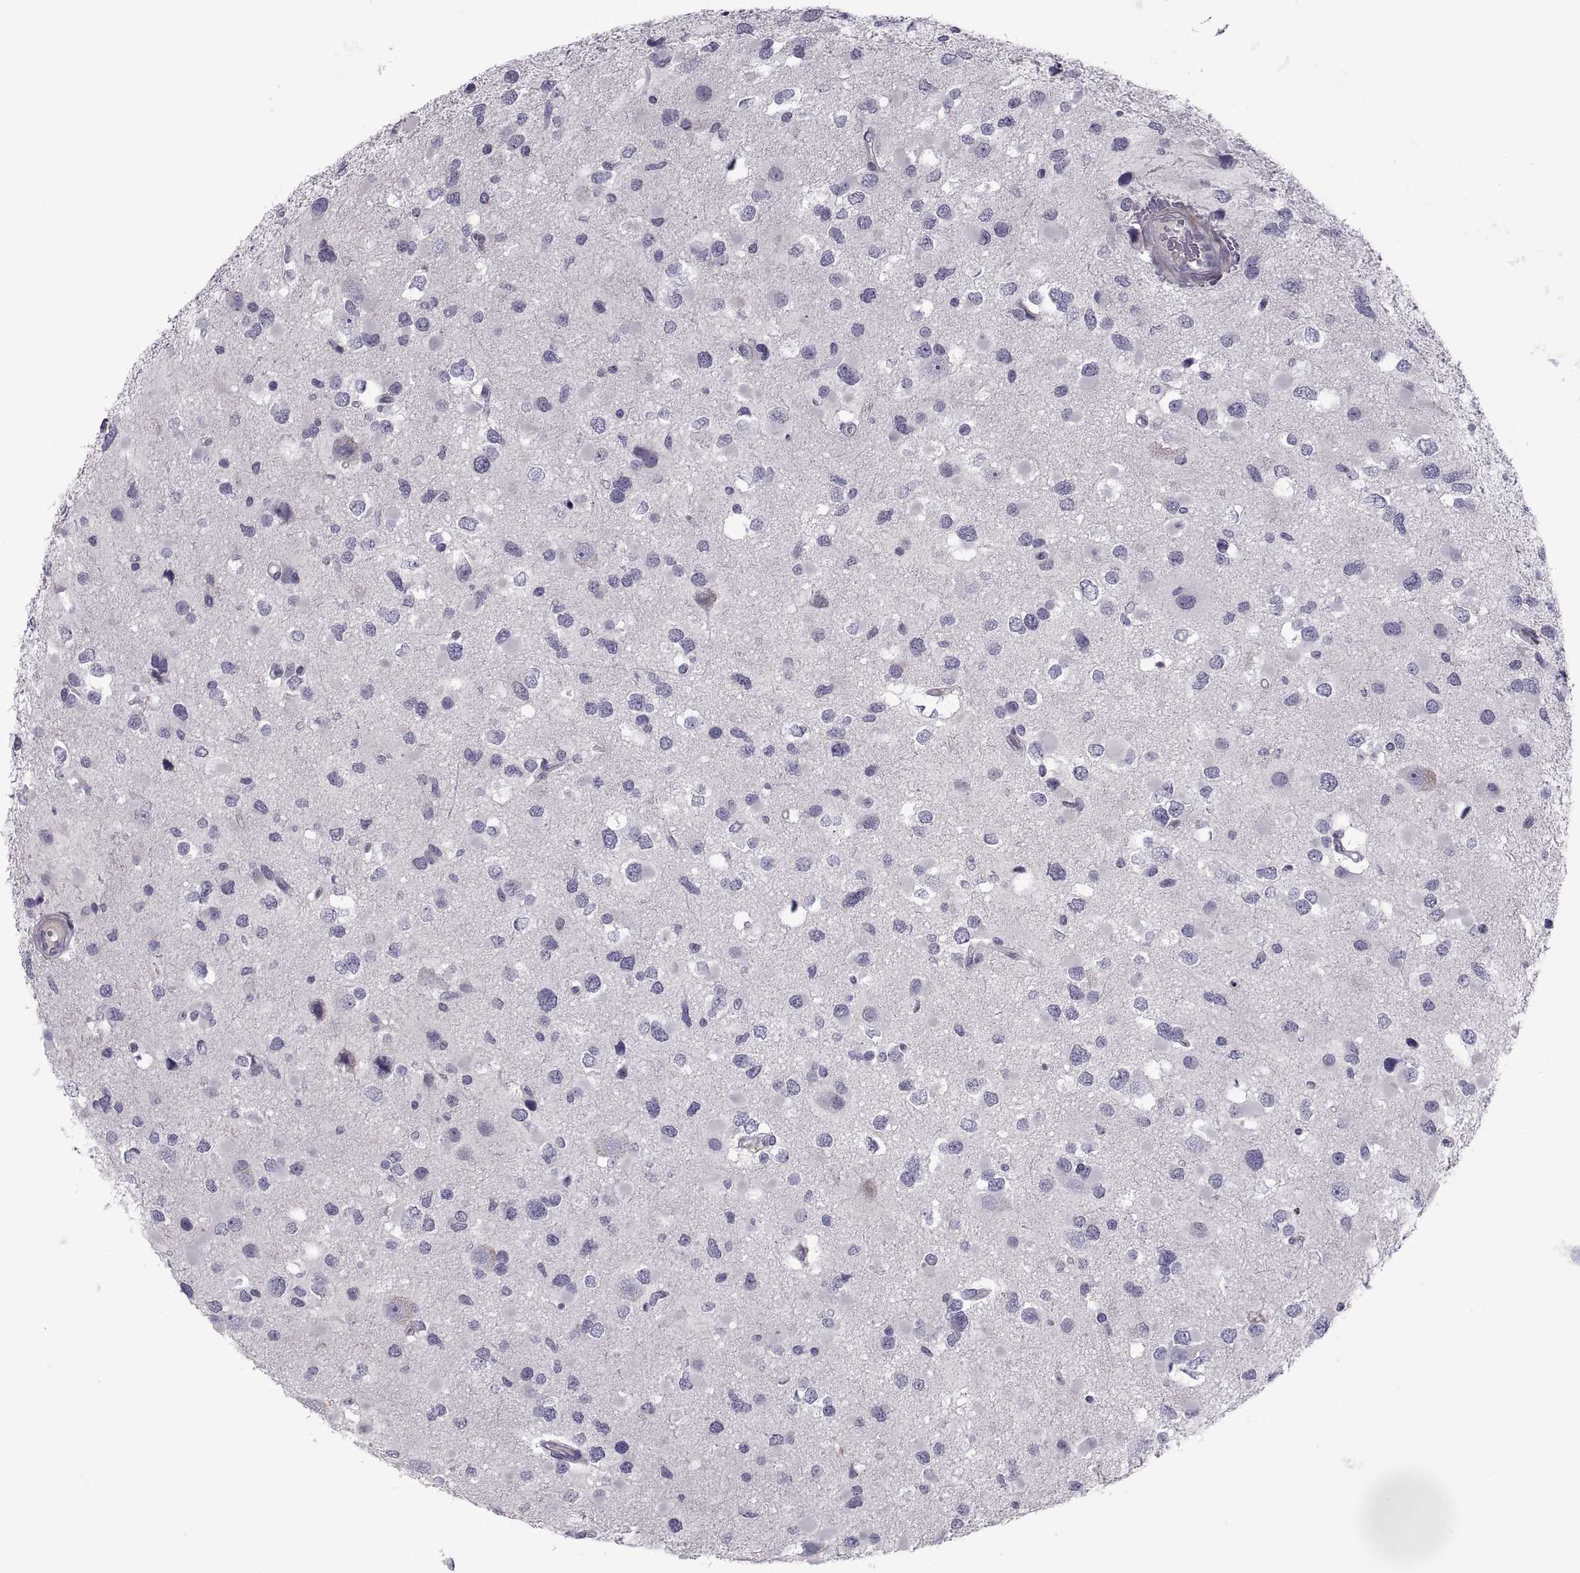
{"staining": {"intensity": "negative", "quantity": "none", "location": "none"}, "tissue": "glioma", "cell_type": "Tumor cells", "image_type": "cancer", "snomed": [{"axis": "morphology", "description": "Glioma, malignant, Low grade"}, {"axis": "topography", "description": "Brain"}], "caption": "Immunohistochemical staining of low-grade glioma (malignant) reveals no significant staining in tumor cells.", "gene": "PDZRN4", "patient": {"sex": "female", "age": 32}}